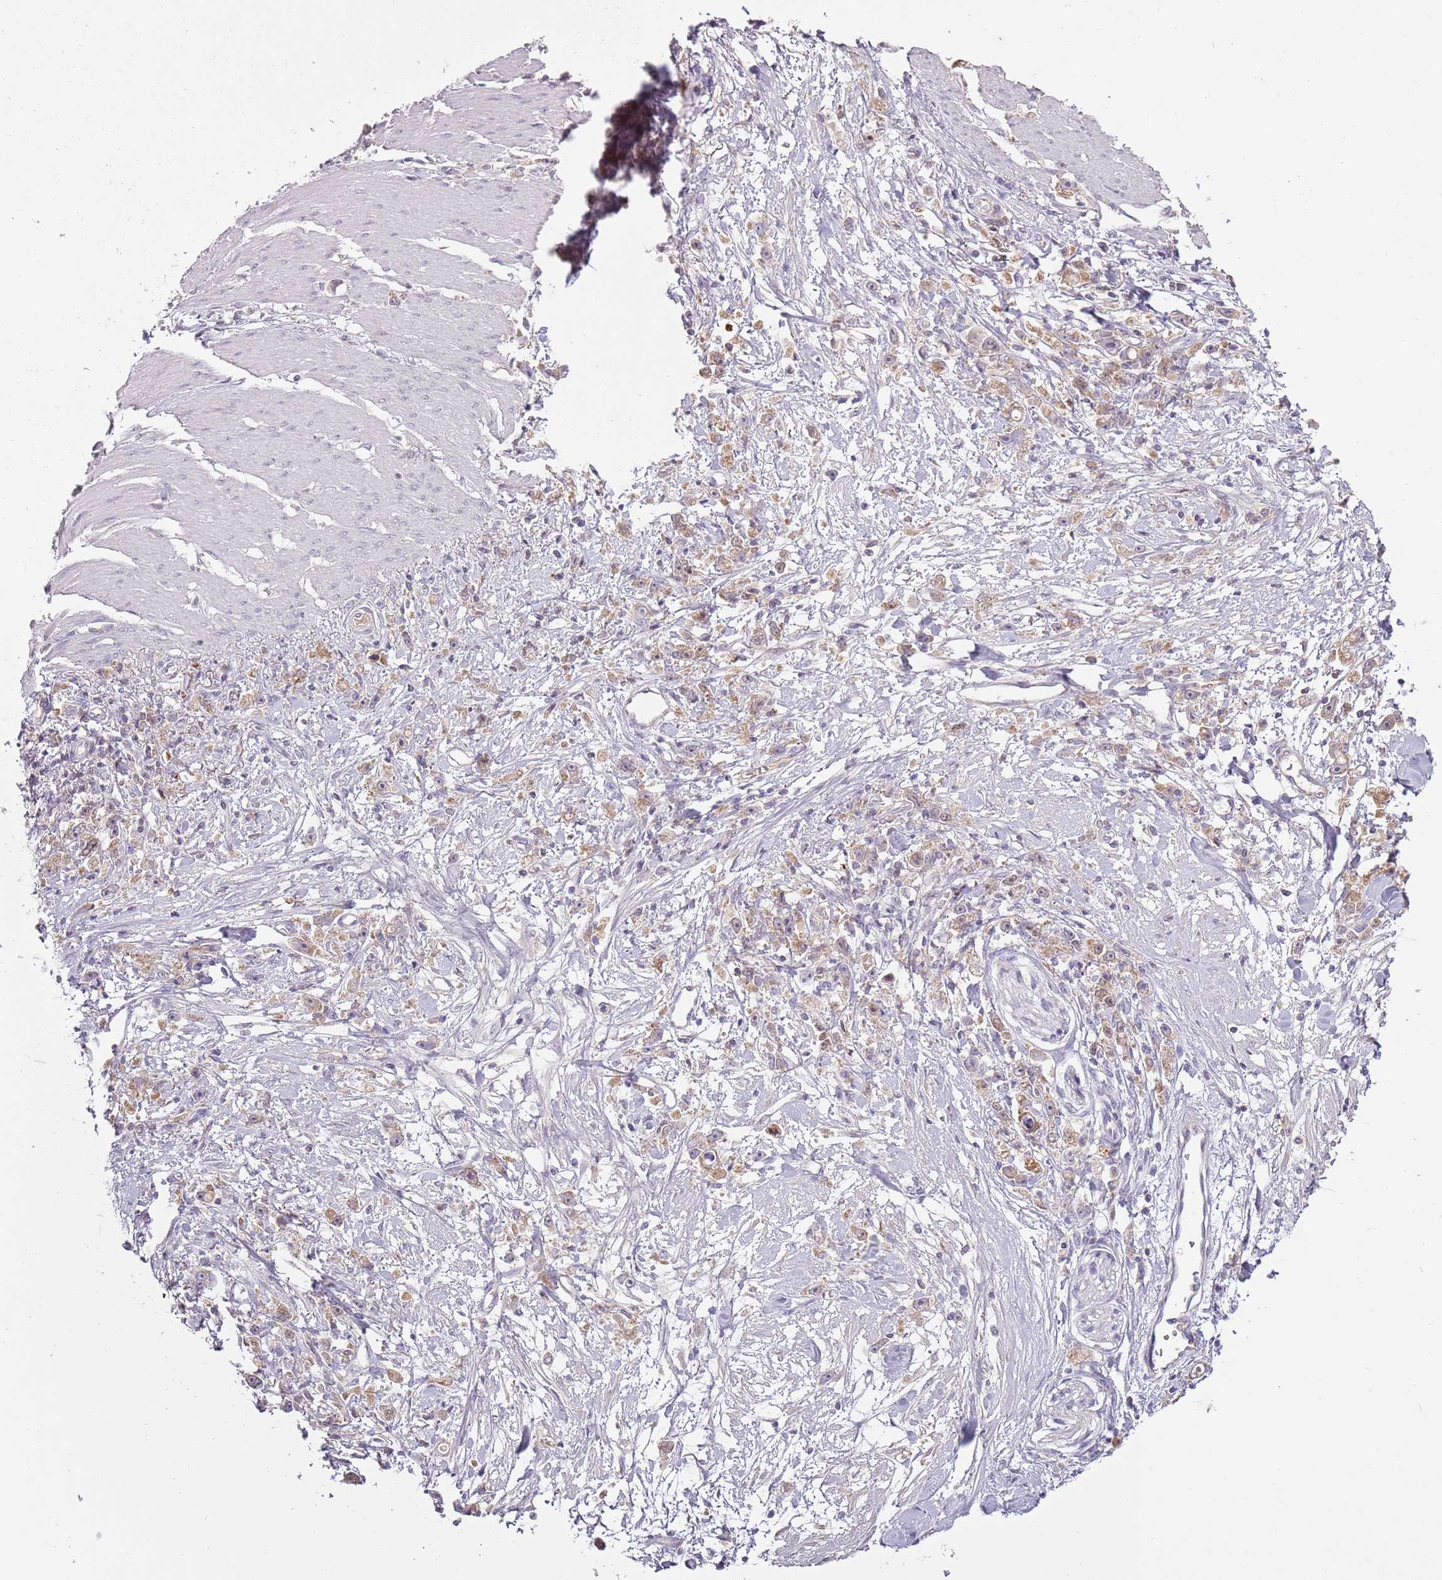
{"staining": {"intensity": "weak", "quantity": "25%-75%", "location": "cytoplasmic/membranous"}, "tissue": "stomach cancer", "cell_type": "Tumor cells", "image_type": "cancer", "snomed": [{"axis": "morphology", "description": "Adenocarcinoma, NOS"}, {"axis": "topography", "description": "Stomach"}], "caption": "Tumor cells reveal low levels of weak cytoplasmic/membranous staining in approximately 25%-75% of cells in human stomach cancer (adenocarcinoma).", "gene": "SYS1", "patient": {"sex": "female", "age": 59}}